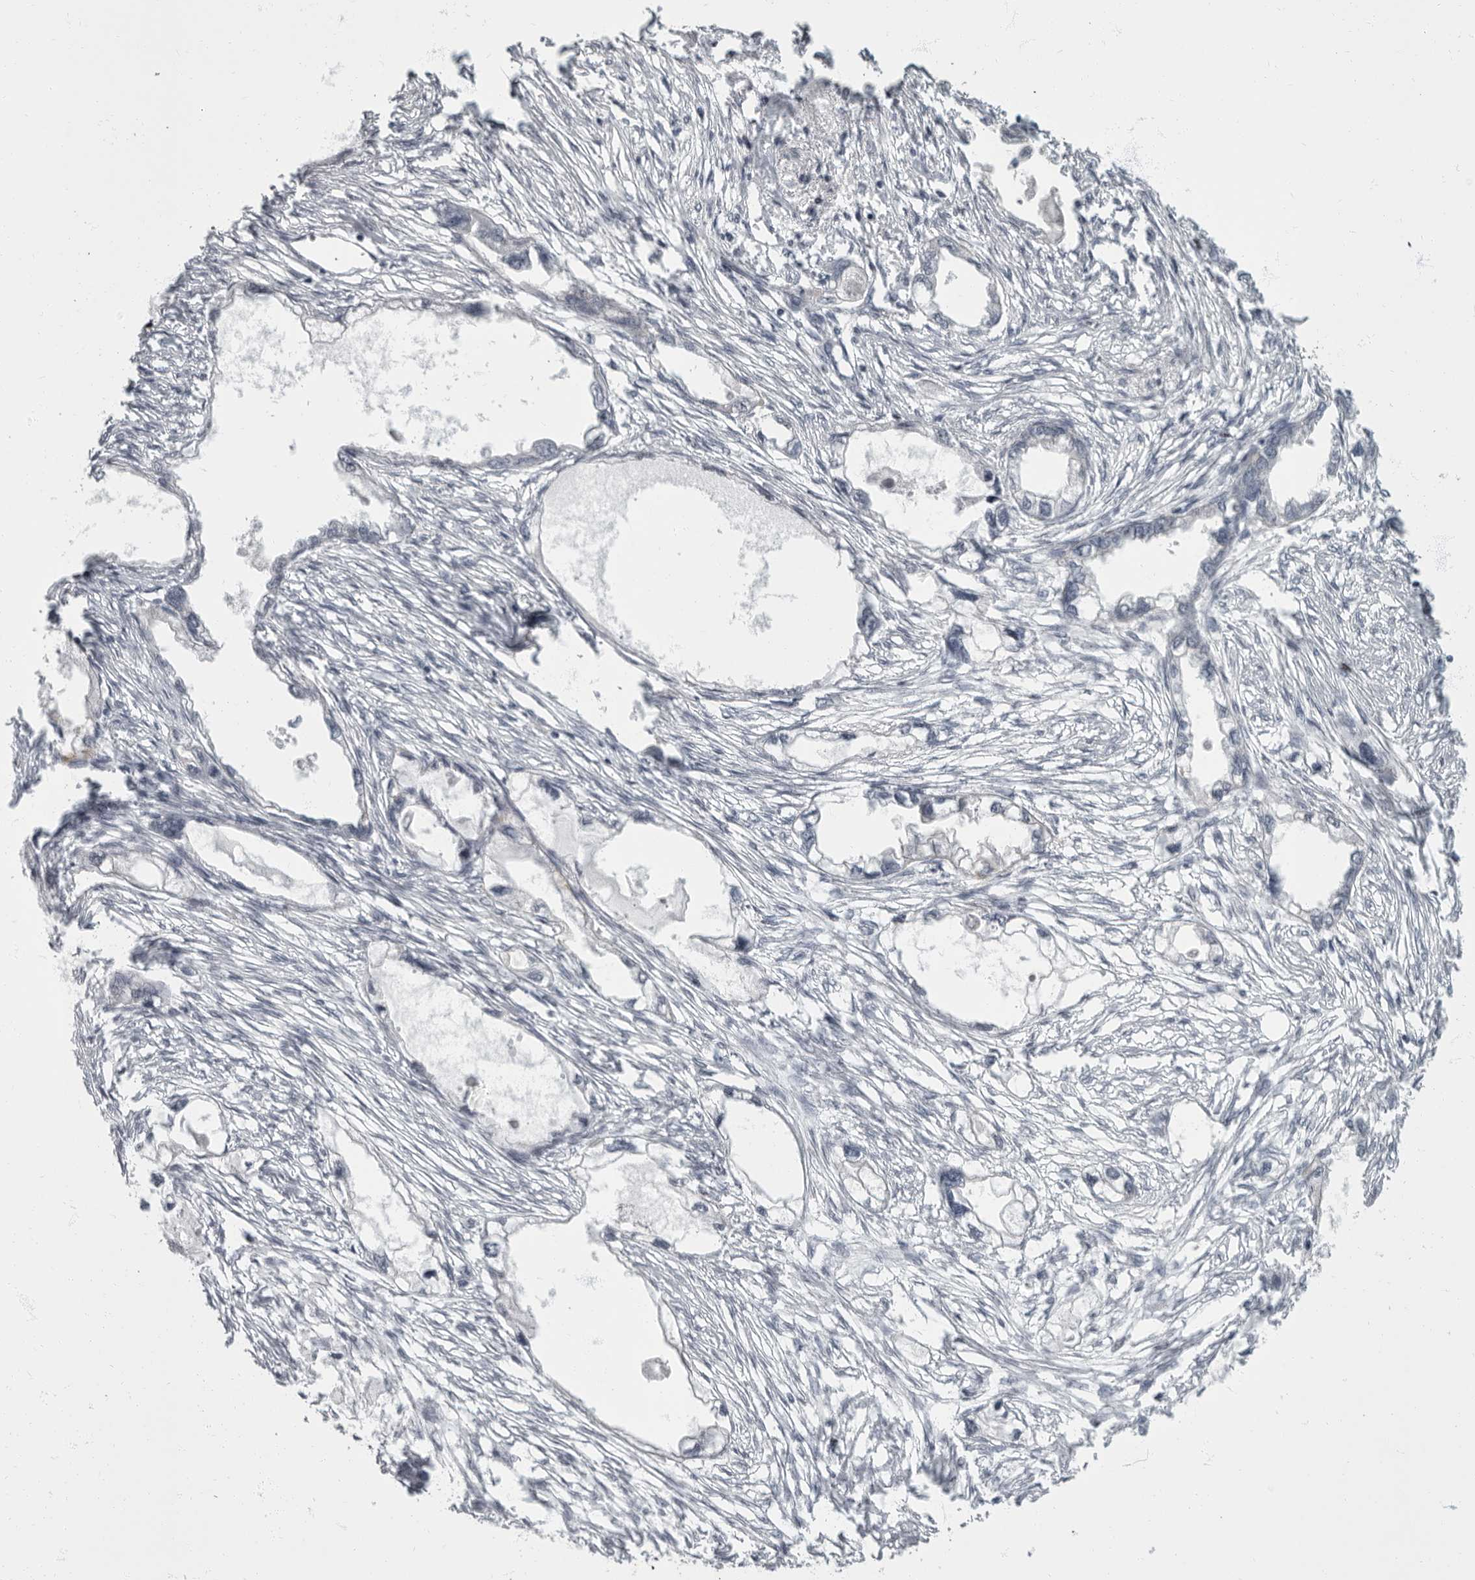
{"staining": {"intensity": "negative", "quantity": "none", "location": "none"}, "tissue": "endometrial cancer", "cell_type": "Tumor cells", "image_type": "cancer", "snomed": [{"axis": "morphology", "description": "Adenocarcinoma, NOS"}, {"axis": "morphology", "description": "Adenocarcinoma, metastatic, NOS"}, {"axis": "topography", "description": "Adipose tissue"}, {"axis": "topography", "description": "Endometrium"}], "caption": "Human endometrial cancer stained for a protein using IHC demonstrates no positivity in tumor cells.", "gene": "EVI5", "patient": {"sex": "female", "age": 67}}